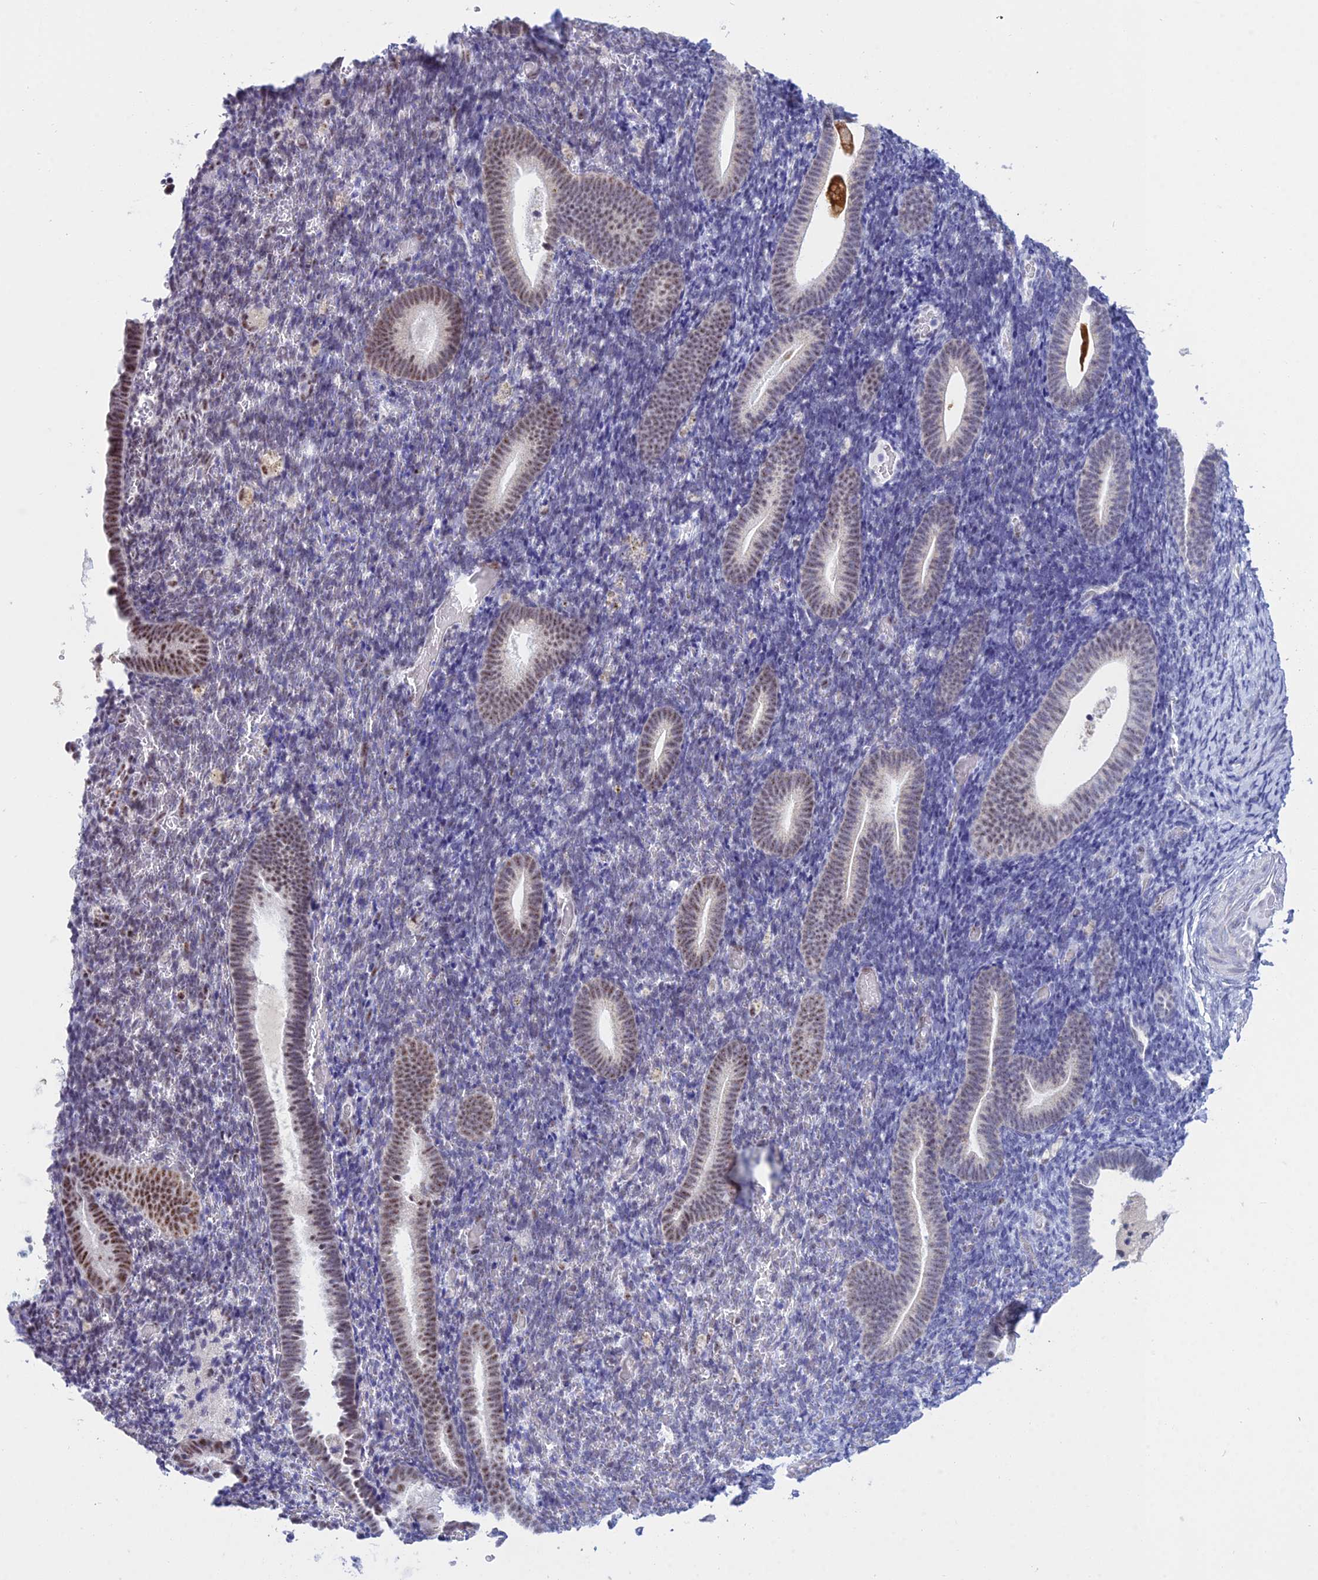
{"staining": {"intensity": "weak", "quantity": "<25%", "location": "nuclear"}, "tissue": "endometrium", "cell_type": "Cells in endometrial stroma", "image_type": "normal", "snomed": [{"axis": "morphology", "description": "Normal tissue, NOS"}, {"axis": "topography", "description": "Endometrium"}], "caption": "Immunohistochemistry histopathology image of benign endometrium: human endometrium stained with DAB displays no significant protein staining in cells in endometrial stroma.", "gene": "KLF14", "patient": {"sex": "female", "age": 51}}